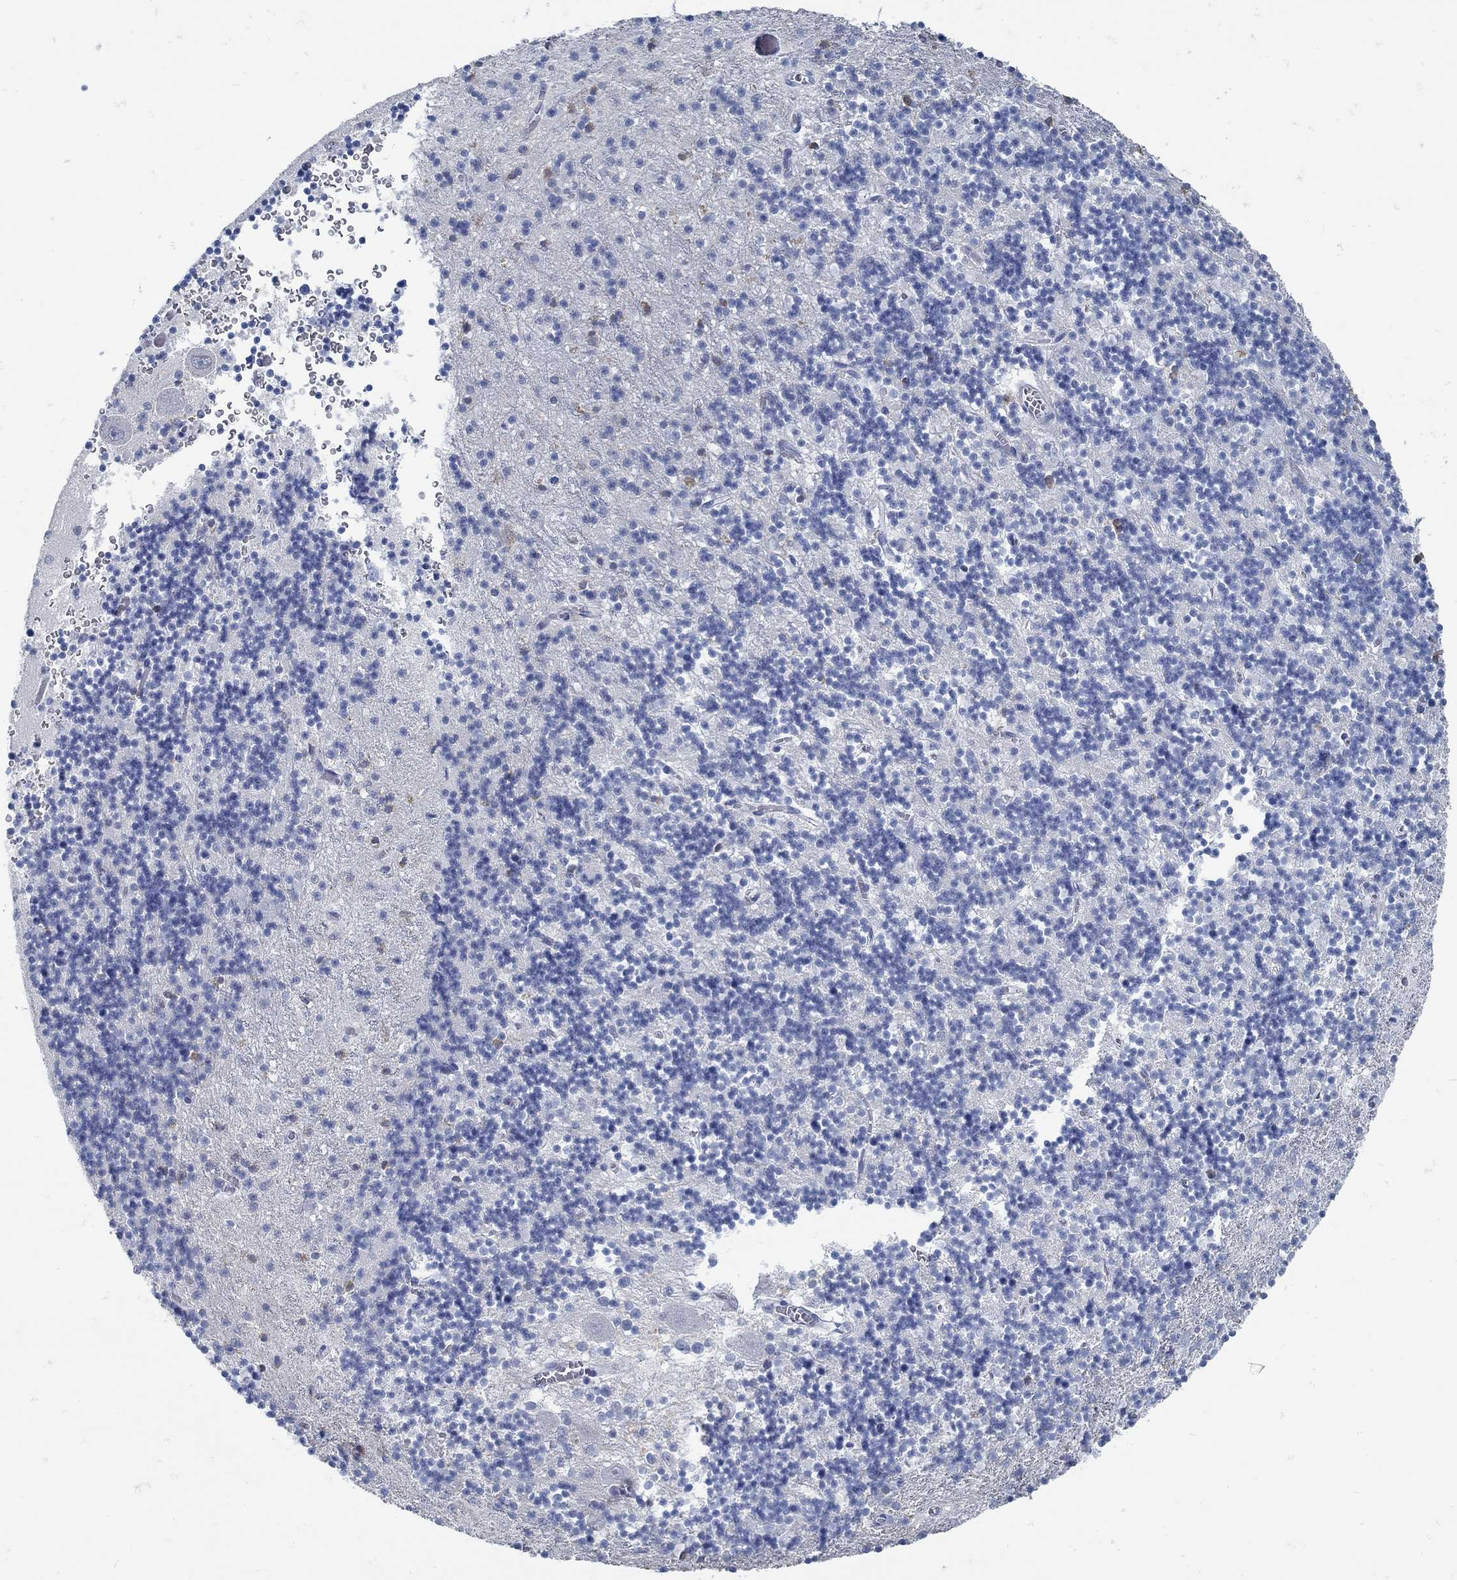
{"staining": {"intensity": "negative", "quantity": "none", "location": "none"}, "tissue": "cerebellum", "cell_type": "Cells in granular layer", "image_type": "normal", "snomed": [{"axis": "morphology", "description": "Normal tissue, NOS"}, {"axis": "topography", "description": "Cerebellum"}], "caption": "Immunohistochemical staining of normal human cerebellum reveals no significant staining in cells in granular layer. (DAB (3,3'-diaminobenzidine) immunohistochemistry with hematoxylin counter stain).", "gene": "ZFAND4", "patient": {"sex": "female", "age": 64}}